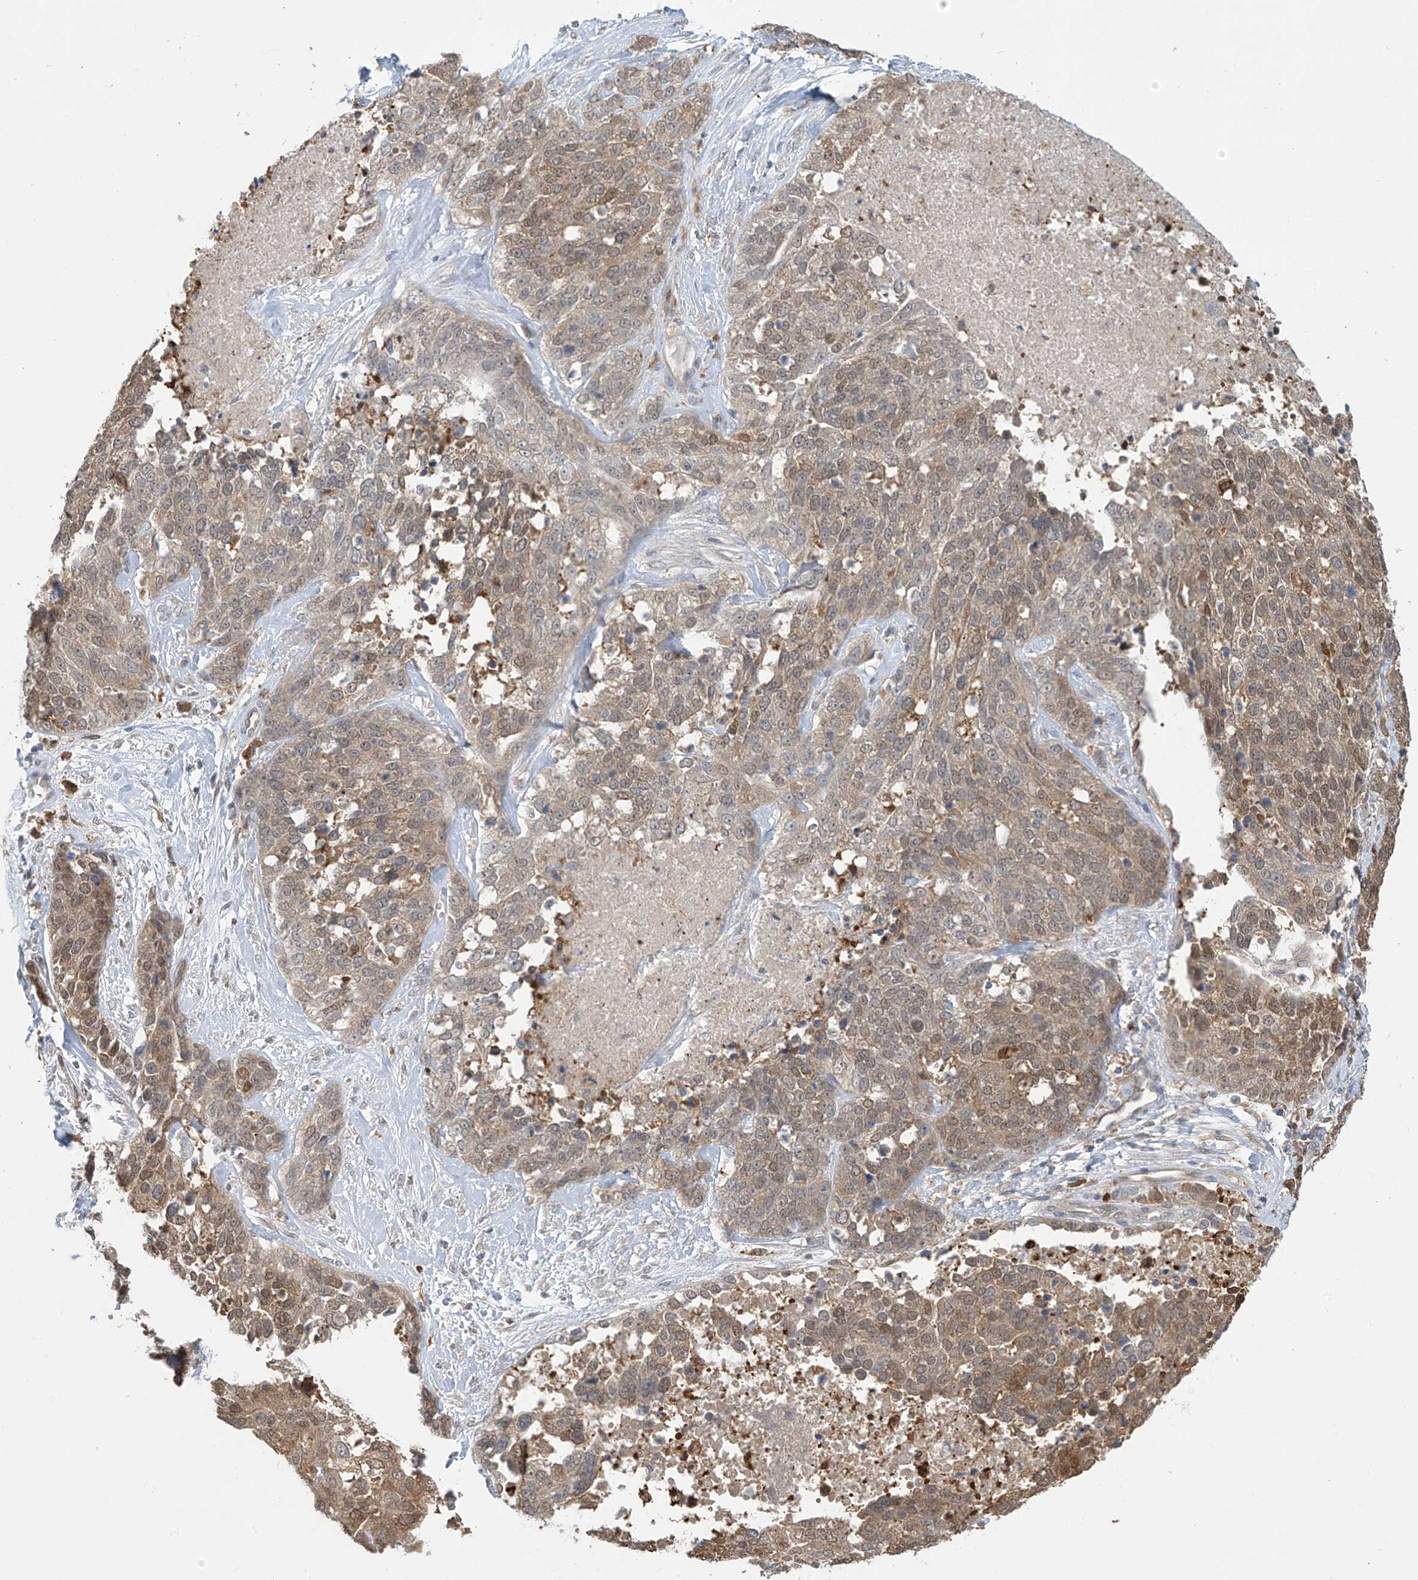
{"staining": {"intensity": "moderate", "quantity": ">75%", "location": "cytoplasmic/membranous,nuclear"}, "tissue": "ovarian cancer", "cell_type": "Tumor cells", "image_type": "cancer", "snomed": [{"axis": "morphology", "description": "Cystadenocarcinoma, serous, NOS"}, {"axis": "topography", "description": "Ovary"}], "caption": "A histopathology image of ovarian serous cystadenocarcinoma stained for a protein demonstrates moderate cytoplasmic/membranous and nuclear brown staining in tumor cells. The staining is performed using DAB (3,3'-diaminobenzidine) brown chromogen to label protein expression. The nuclei are counter-stained blue using hematoxylin.", "gene": "IDH1", "patient": {"sex": "female", "age": 44}}